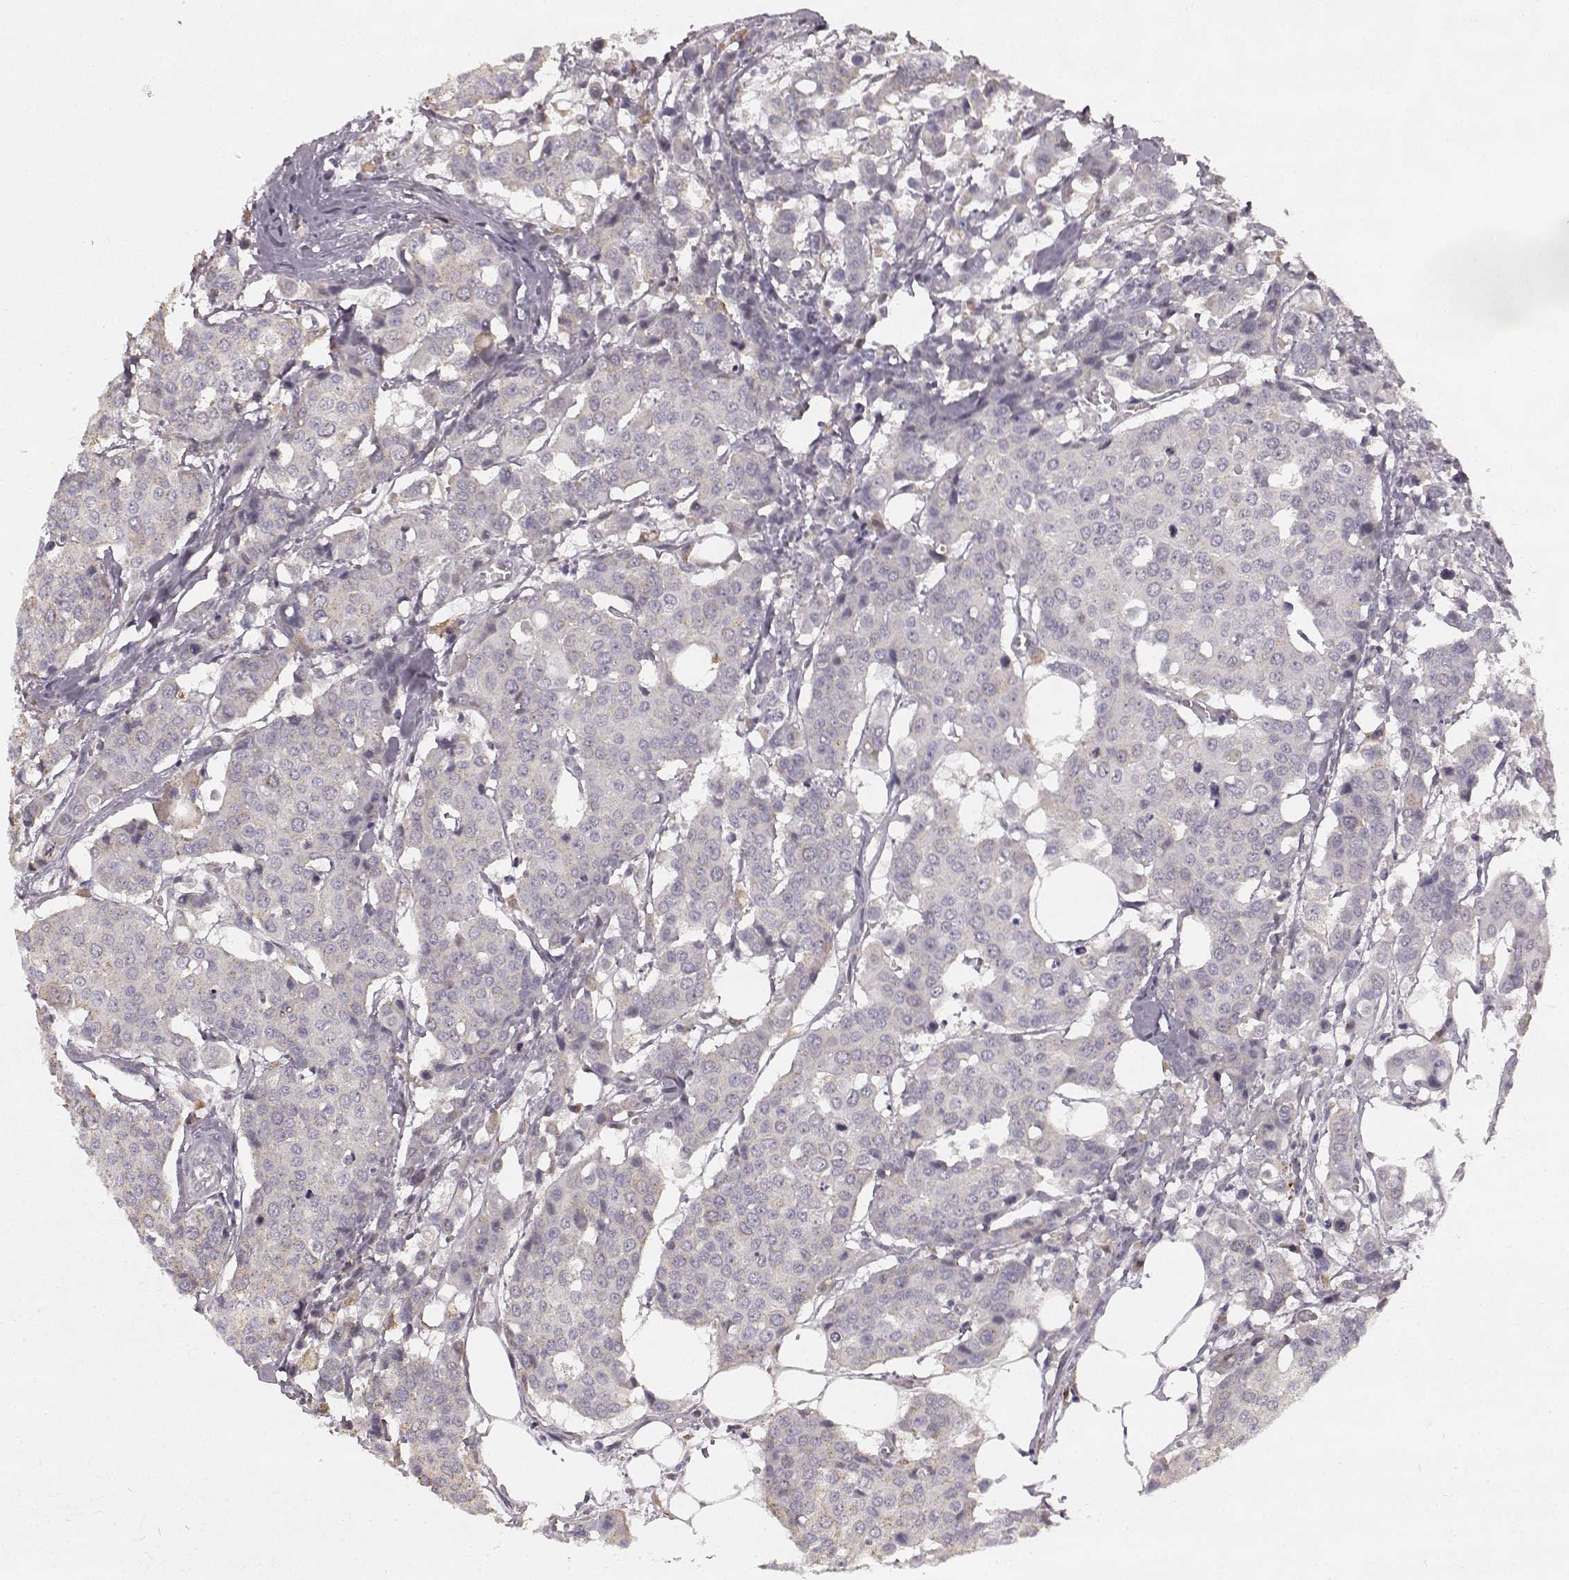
{"staining": {"intensity": "weak", "quantity": "<25%", "location": "cytoplasmic/membranous"}, "tissue": "carcinoid", "cell_type": "Tumor cells", "image_type": "cancer", "snomed": [{"axis": "morphology", "description": "Carcinoid, malignant, NOS"}, {"axis": "topography", "description": "Colon"}], "caption": "This is an immunohistochemistry image of human malignant carcinoid. There is no staining in tumor cells.", "gene": "HMMR", "patient": {"sex": "male", "age": 81}}